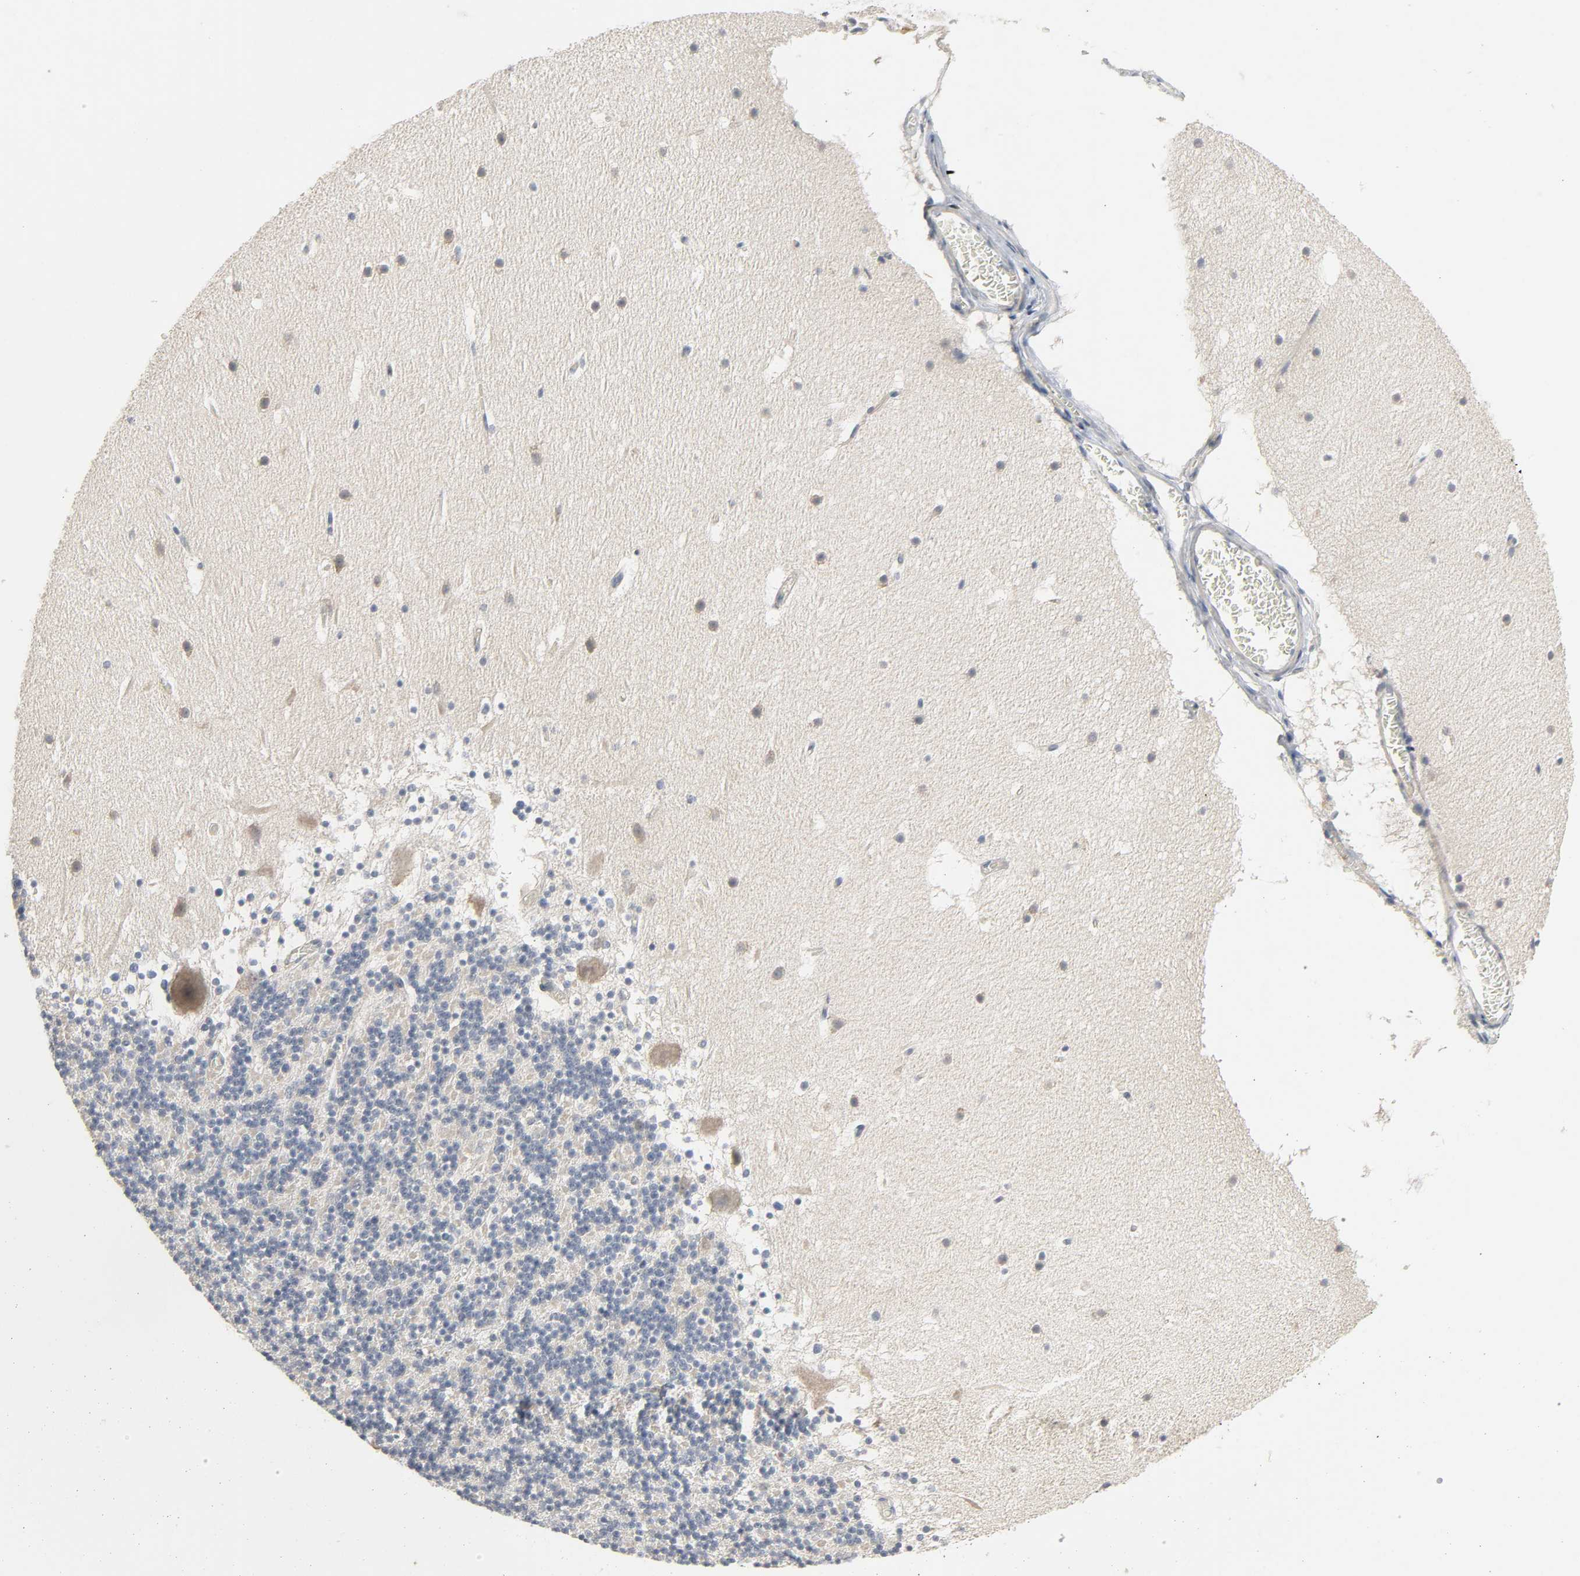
{"staining": {"intensity": "weak", "quantity": "25%-75%", "location": "cytoplasmic/membranous"}, "tissue": "cerebellum", "cell_type": "Cells in granular layer", "image_type": "normal", "snomed": [{"axis": "morphology", "description": "Normal tissue, NOS"}, {"axis": "topography", "description": "Cerebellum"}], "caption": "IHC micrograph of benign cerebellum: human cerebellum stained using immunohistochemistry (IHC) exhibits low levels of weak protein expression localized specifically in the cytoplasmic/membranous of cells in granular layer, appearing as a cytoplasmic/membranous brown color.", "gene": "CD4", "patient": {"sex": "male", "age": 45}}